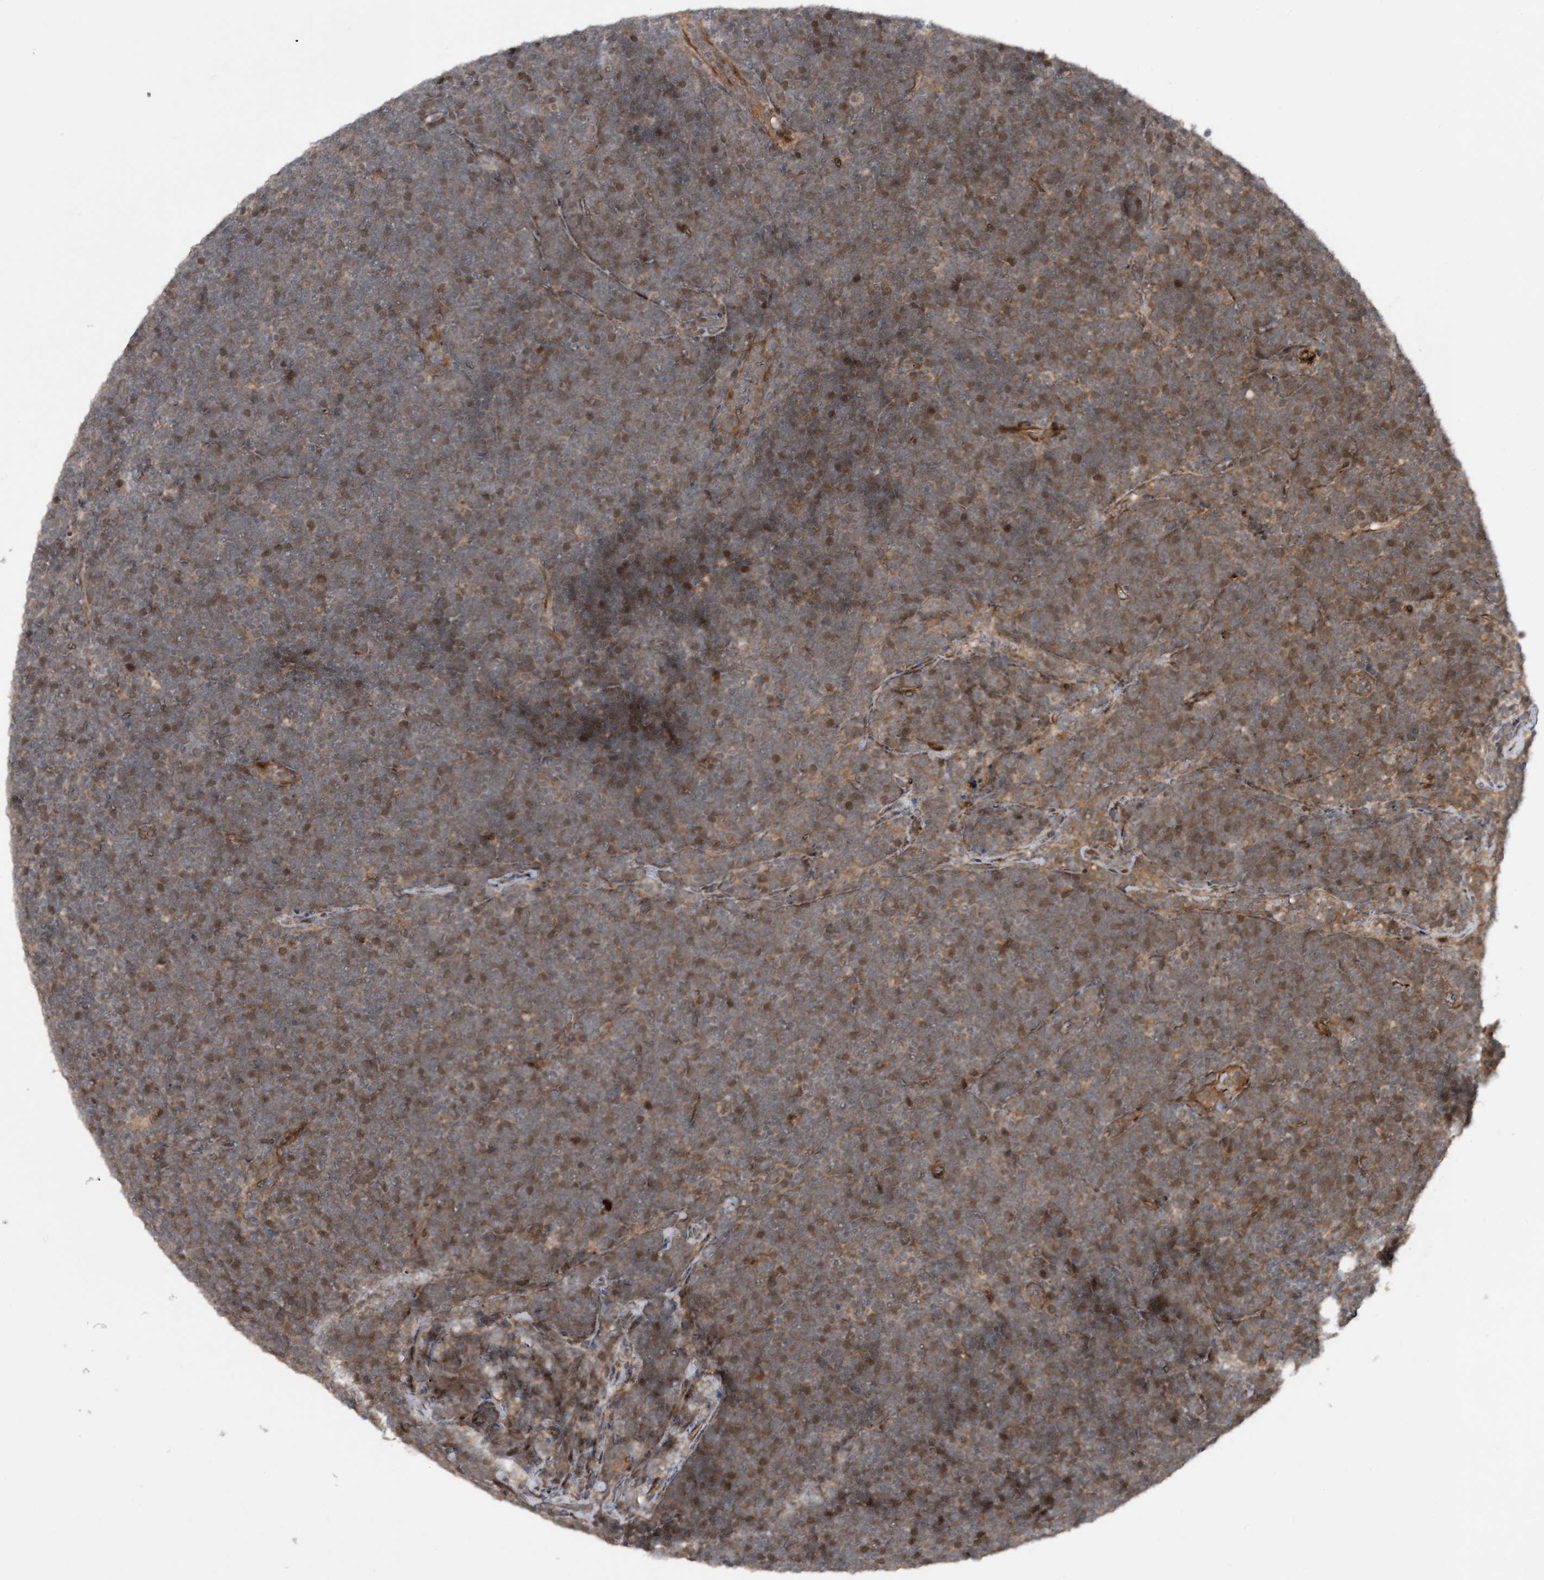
{"staining": {"intensity": "weak", "quantity": "25%-75%", "location": "cytoplasmic/membranous,nuclear"}, "tissue": "lymphoma", "cell_type": "Tumor cells", "image_type": "cancer", "snomed": [{"axis": "morphology", "description": "Malignant lymphoma, non-Hodgkin's type, High grade"}, {"axis": "topography", "description": "Lymph node"}], "caption": "Human lymphoma stained with a brown dye exhibits weak cytoplasmic/membranous and nuclear positive positivity in approximately 25%-75% of tumor cells.", "gene": "HEMK1", "patient": {"sex": "male", "age": 13}}